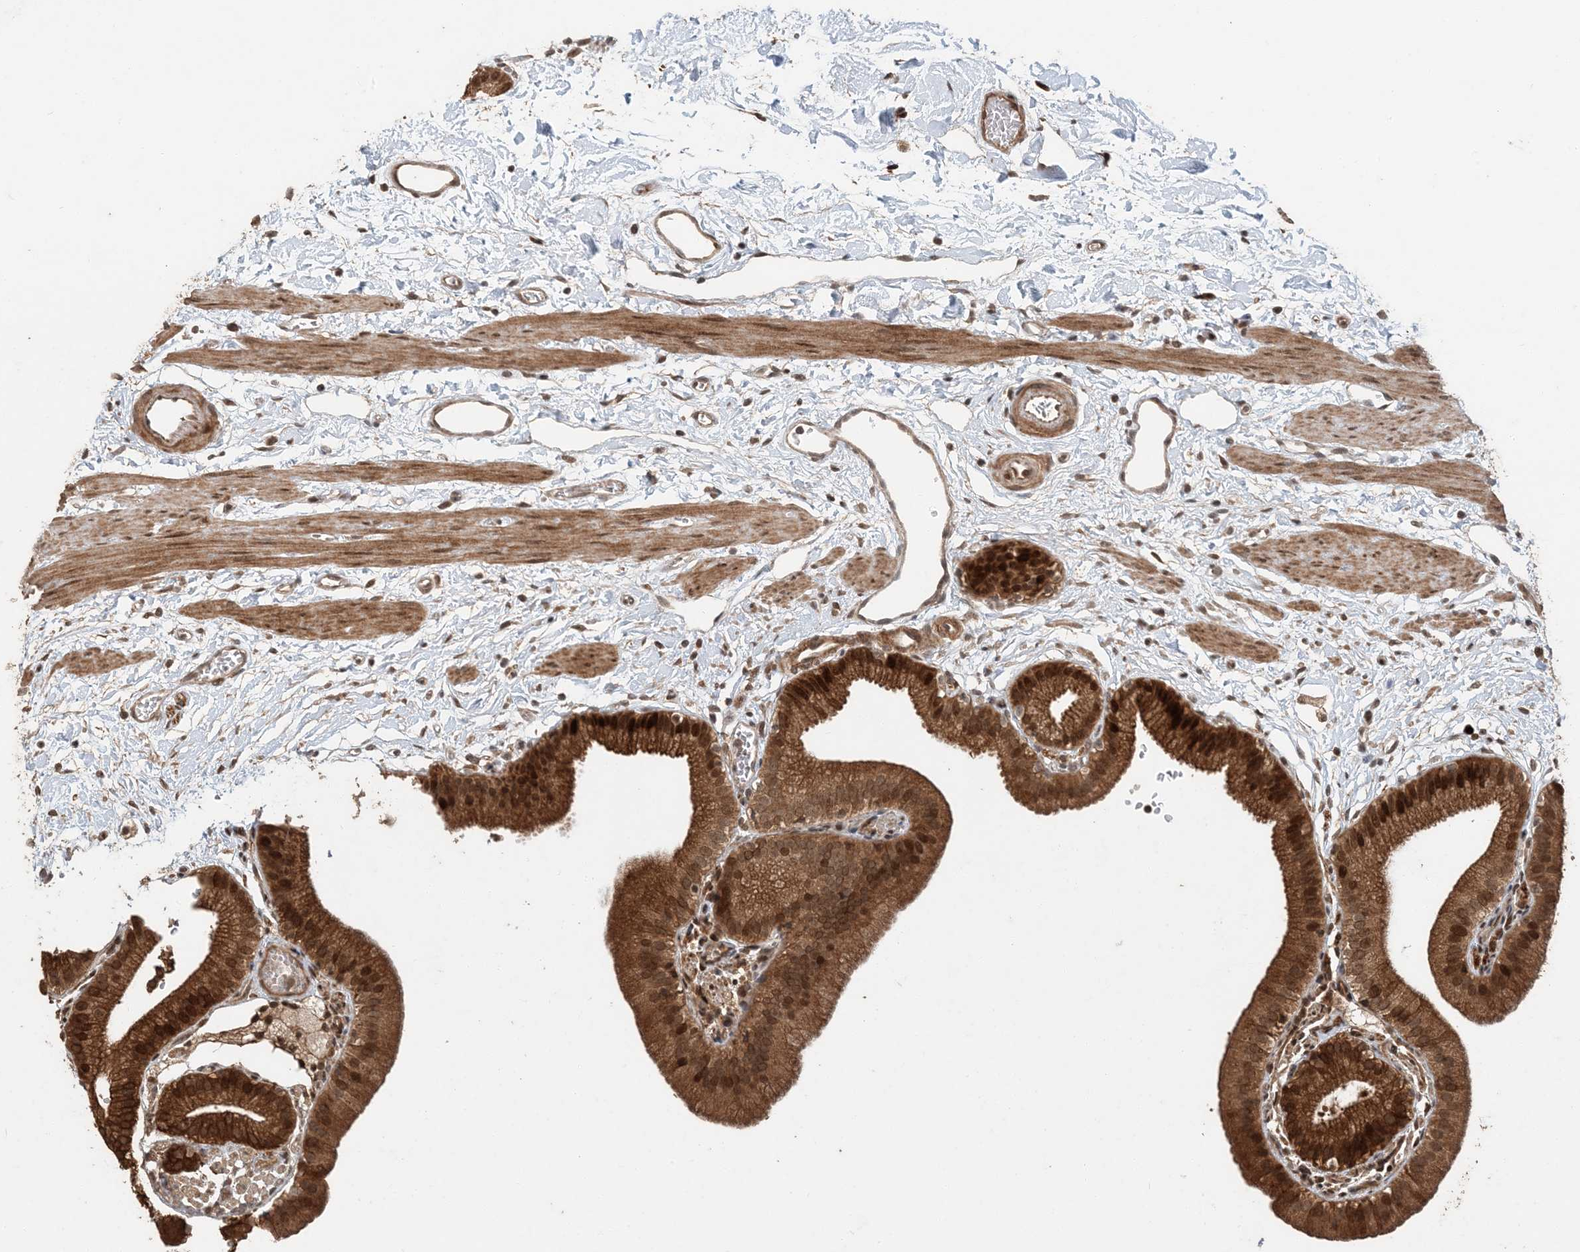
{"staining": {"intensity": "strong", "quantity": ">75%", "location": "cytoplasmic/membranous,nuclear"}, "tissue": "gallbladder", "cell_type": "Glandular cells", "image_type": "normal", "snomed": [{"axis": "morphology", "description": "Normal tissue, NOS"}, {"axis": "topography", "description": "Gallbladder"}], "caption": "Immunohistochemistry histopathology image of benign gallbladder: human gallbladder stained using IHC demonstrates high levels of strong protein expression localized specifically in the cytoplasmic/membranous,nuclear of glandular cells, appearing as a cytoplasmic/membranous,nuclear brown color.", "gene": "ATP13A2", "patient": {"sex": "male", "age": 55}}